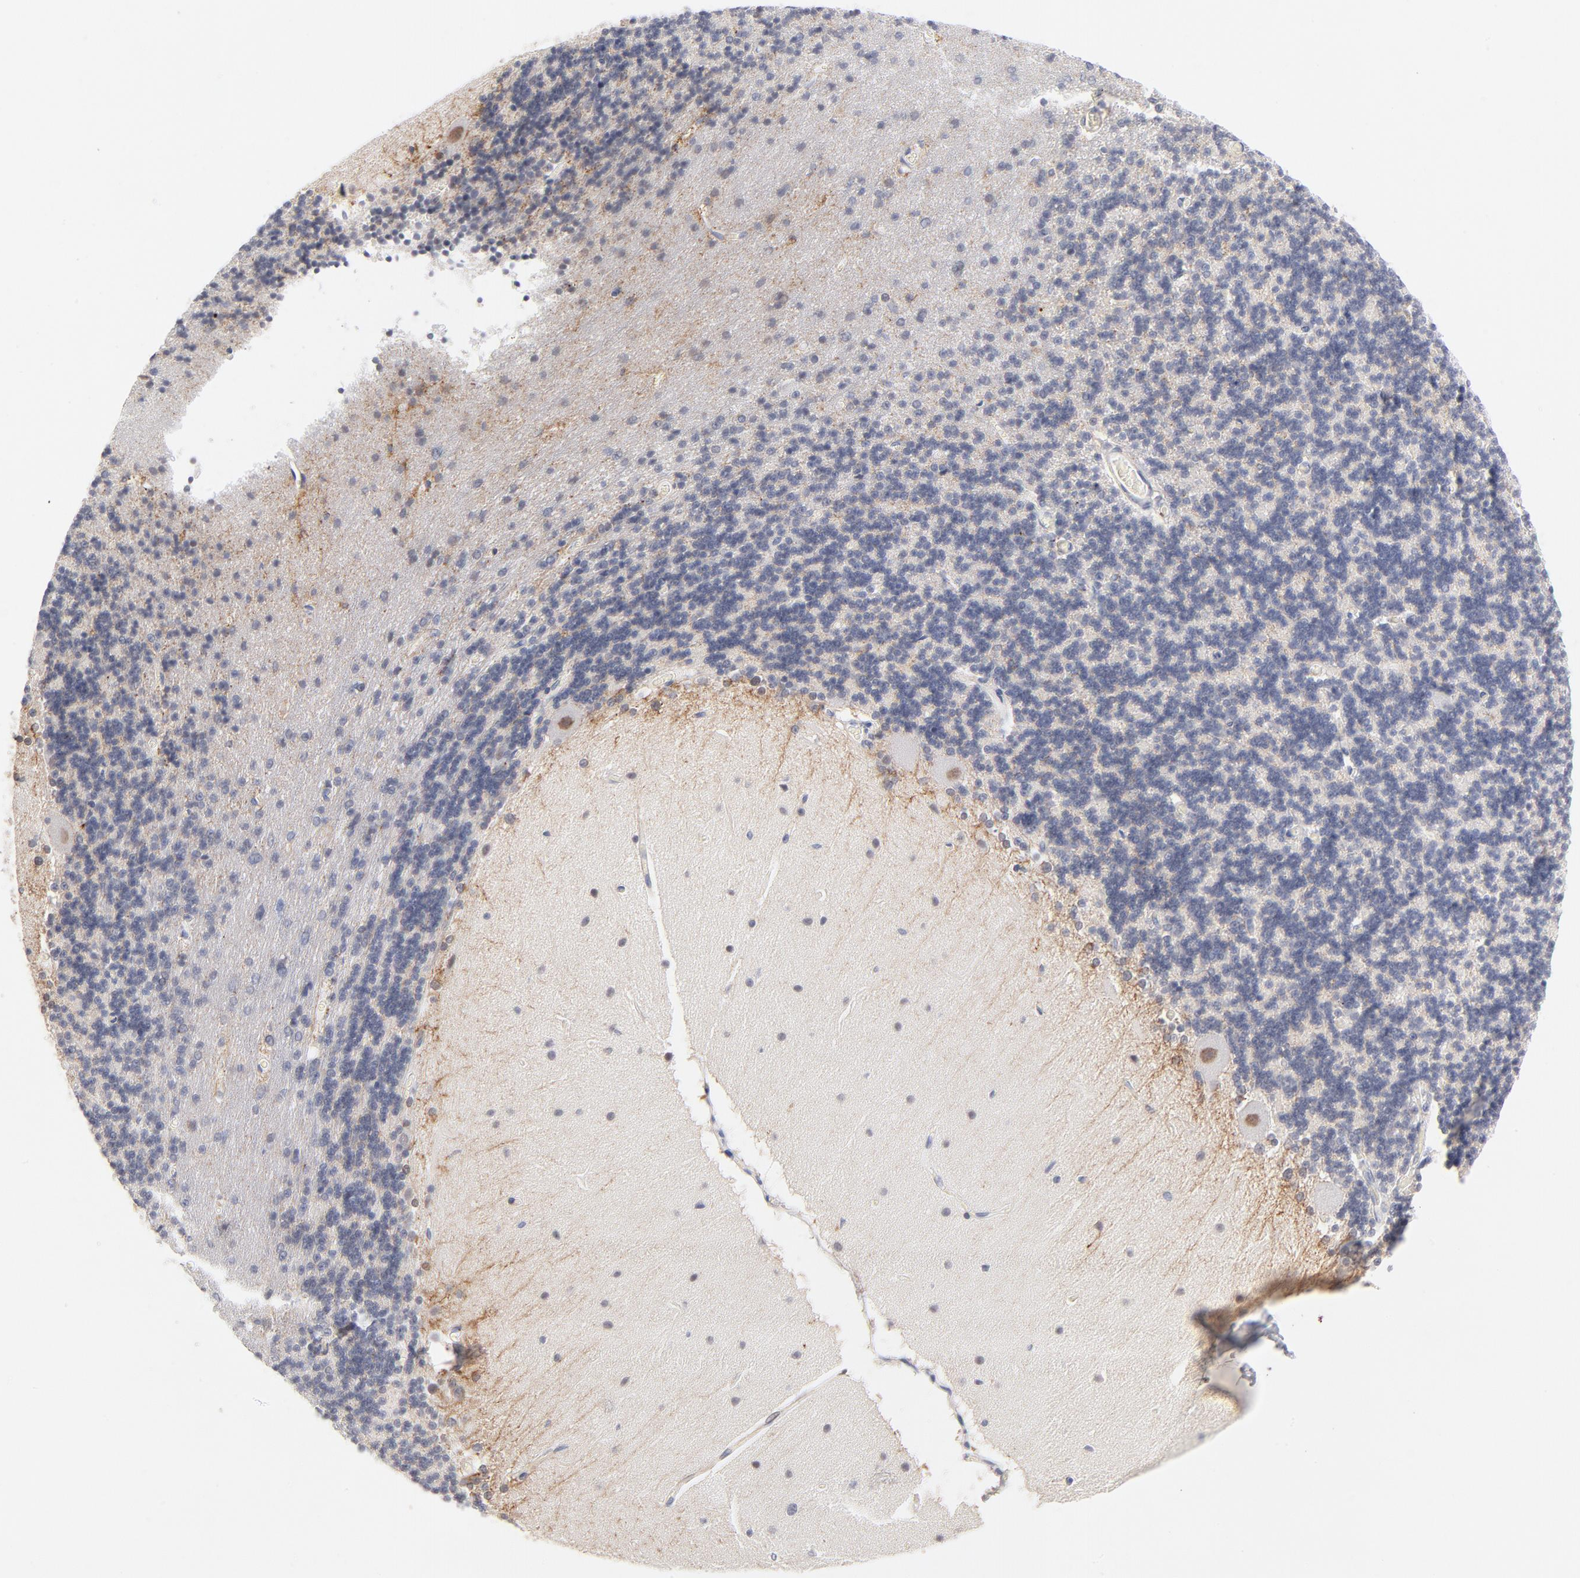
{"staining": {"intensity": "negative", "quantity": "none", "location": "none"}, "tissue": "cerebellum", "cell_type": "Cells in granular layer", "image_type": "normal", "snomed": [{"axis": "morphology", "description": "Normal tissue, NOS"}, {"axis": "topography", "description": "Cerebellum"}], "caption": "Human cerebellum stained for a protein using IHC shows no positivity in cells in granular layer.", "gene": "MID1", "patient": {"sex": "female", "age": 54}}